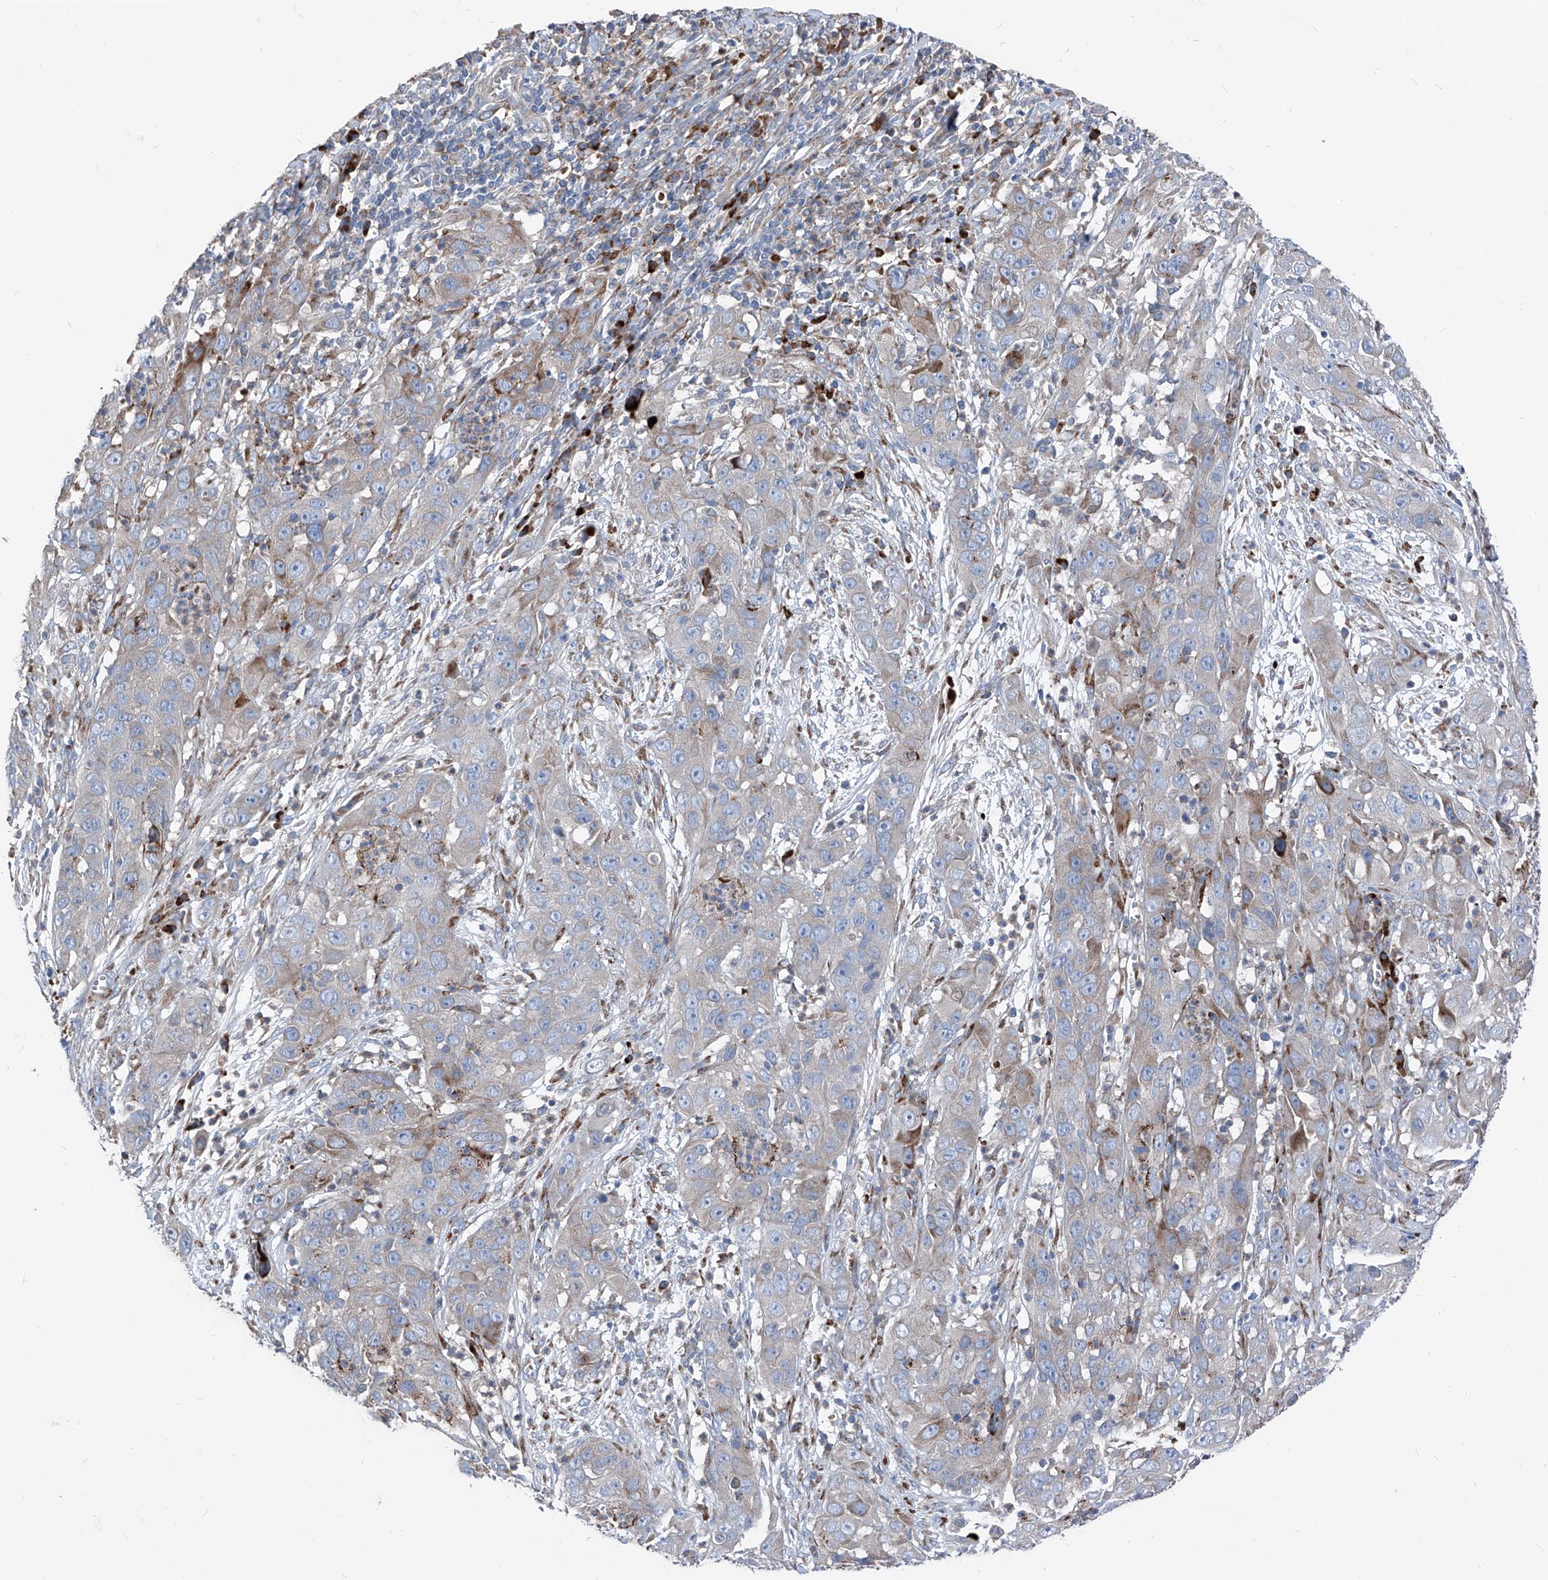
{"staining": {"intensity": "moderate", "quantity": "<25%", "location": "cytoplasmic/membranous"}, "tissue": "cervical cancer", "cell_type": "Tumor cells", "image_type": "cancer", "snomed": [{"axis": "morphology", "description": "Squamous cell carcinoma, NOS"}, {"axis": "topography", "description": "Cervix"}], "caption": "Moderate cytoplasmic/membranous positivity for a protein is present in about <25% of tumor cells of cervical cancer using immunohistochemistry.", "gene": "IFI27", "patient": {"sex": "female", "age": 32}}